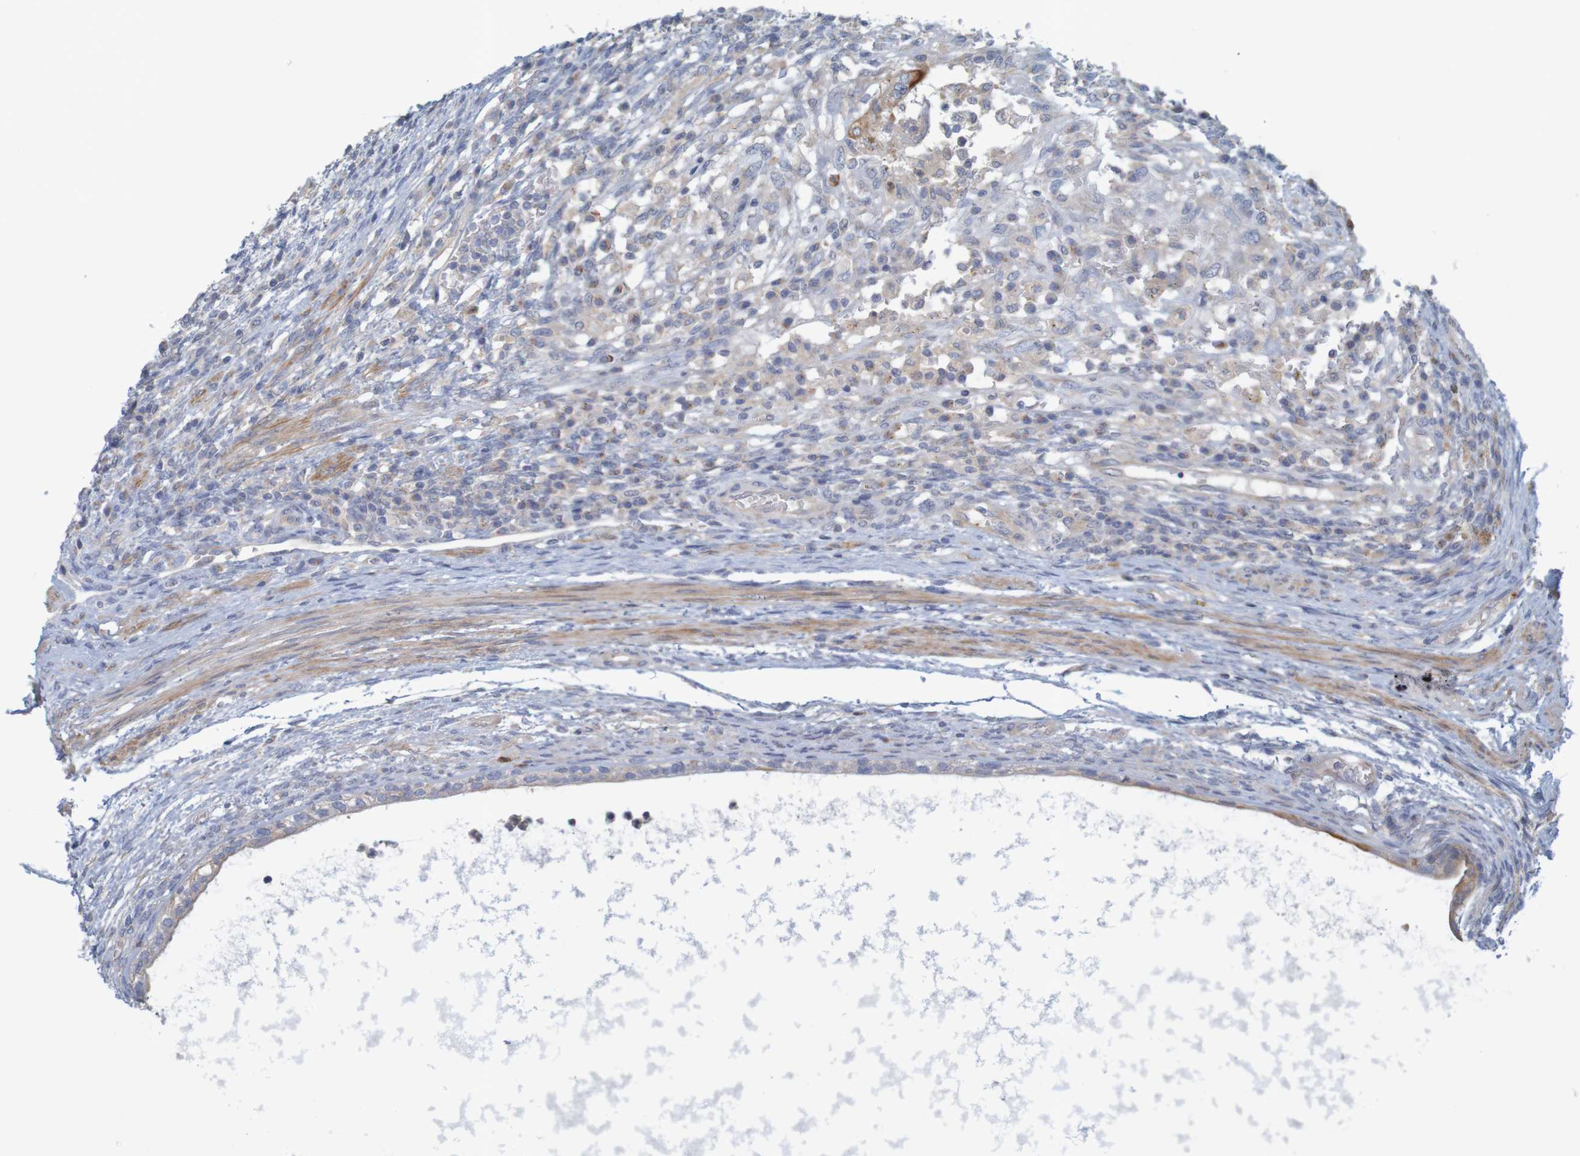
{"staining": {"intensity": "weak", "quantity": "<25%", "location": "cytoplasmic/membranous"}, "tissue": "testis cancer", "cell_type": "Tumor cells", "image_type": "cancer", "snomed": [{"axis": "morphology", "description": "Carcinoma, Embryonal, NOS"}, {"axis": "topography", "description": "Testis"}], "caption": "DAB immunohistochemical staining of human testis embryonal carcinoma exhibits no significant staining in tumor cells. (DAB immunohistochemistry (IHC), high magnification).", "gene": "KRT23", "patient": {"sex": "male", "age": 26}}